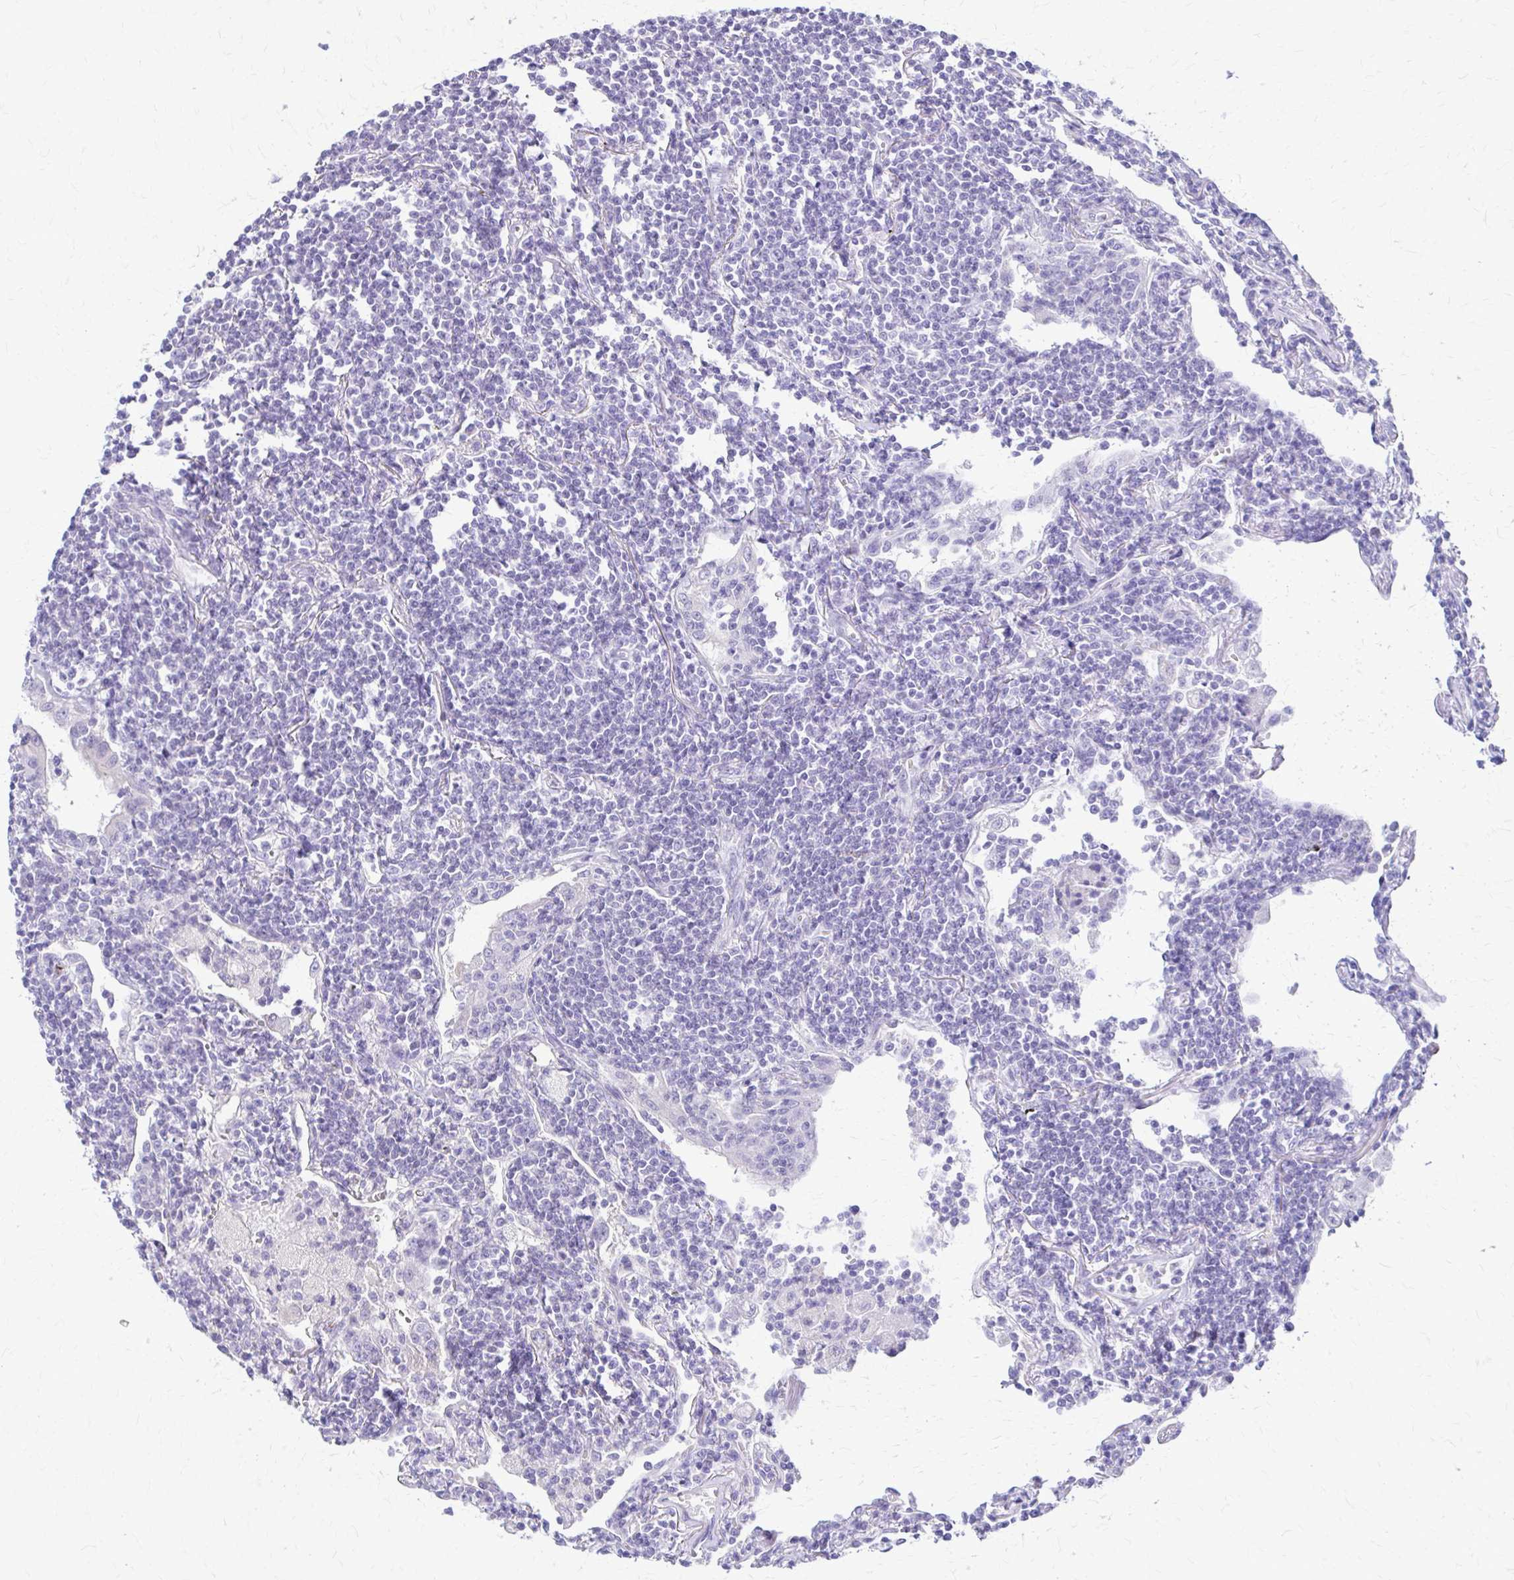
{"staining": {"intensity": "negative", "quantity": "none", "location": "none"}, "tissue": "lymphoma", "cell_type": "Tumor cells", "image_type": "cancer", "snomed": [{"axis": "morphology", "description": "Malignant lymphoma, non-Hodgkin's type, Low grade"}, {"axis": "topography", "description": "Lung"}], "caption": "A histopathology image of human low-grade malignant lymphoma, non-Hodgkin's type is negative for staining in tumor cells. Brightfield microscopy of IHC stained with DAB (3,3'-diaminobenzidine) (brown) and hematoxylin (blue), captured at high magnification.", "gene": "DSP", "patient": {"sex": "female", "age": 71}}